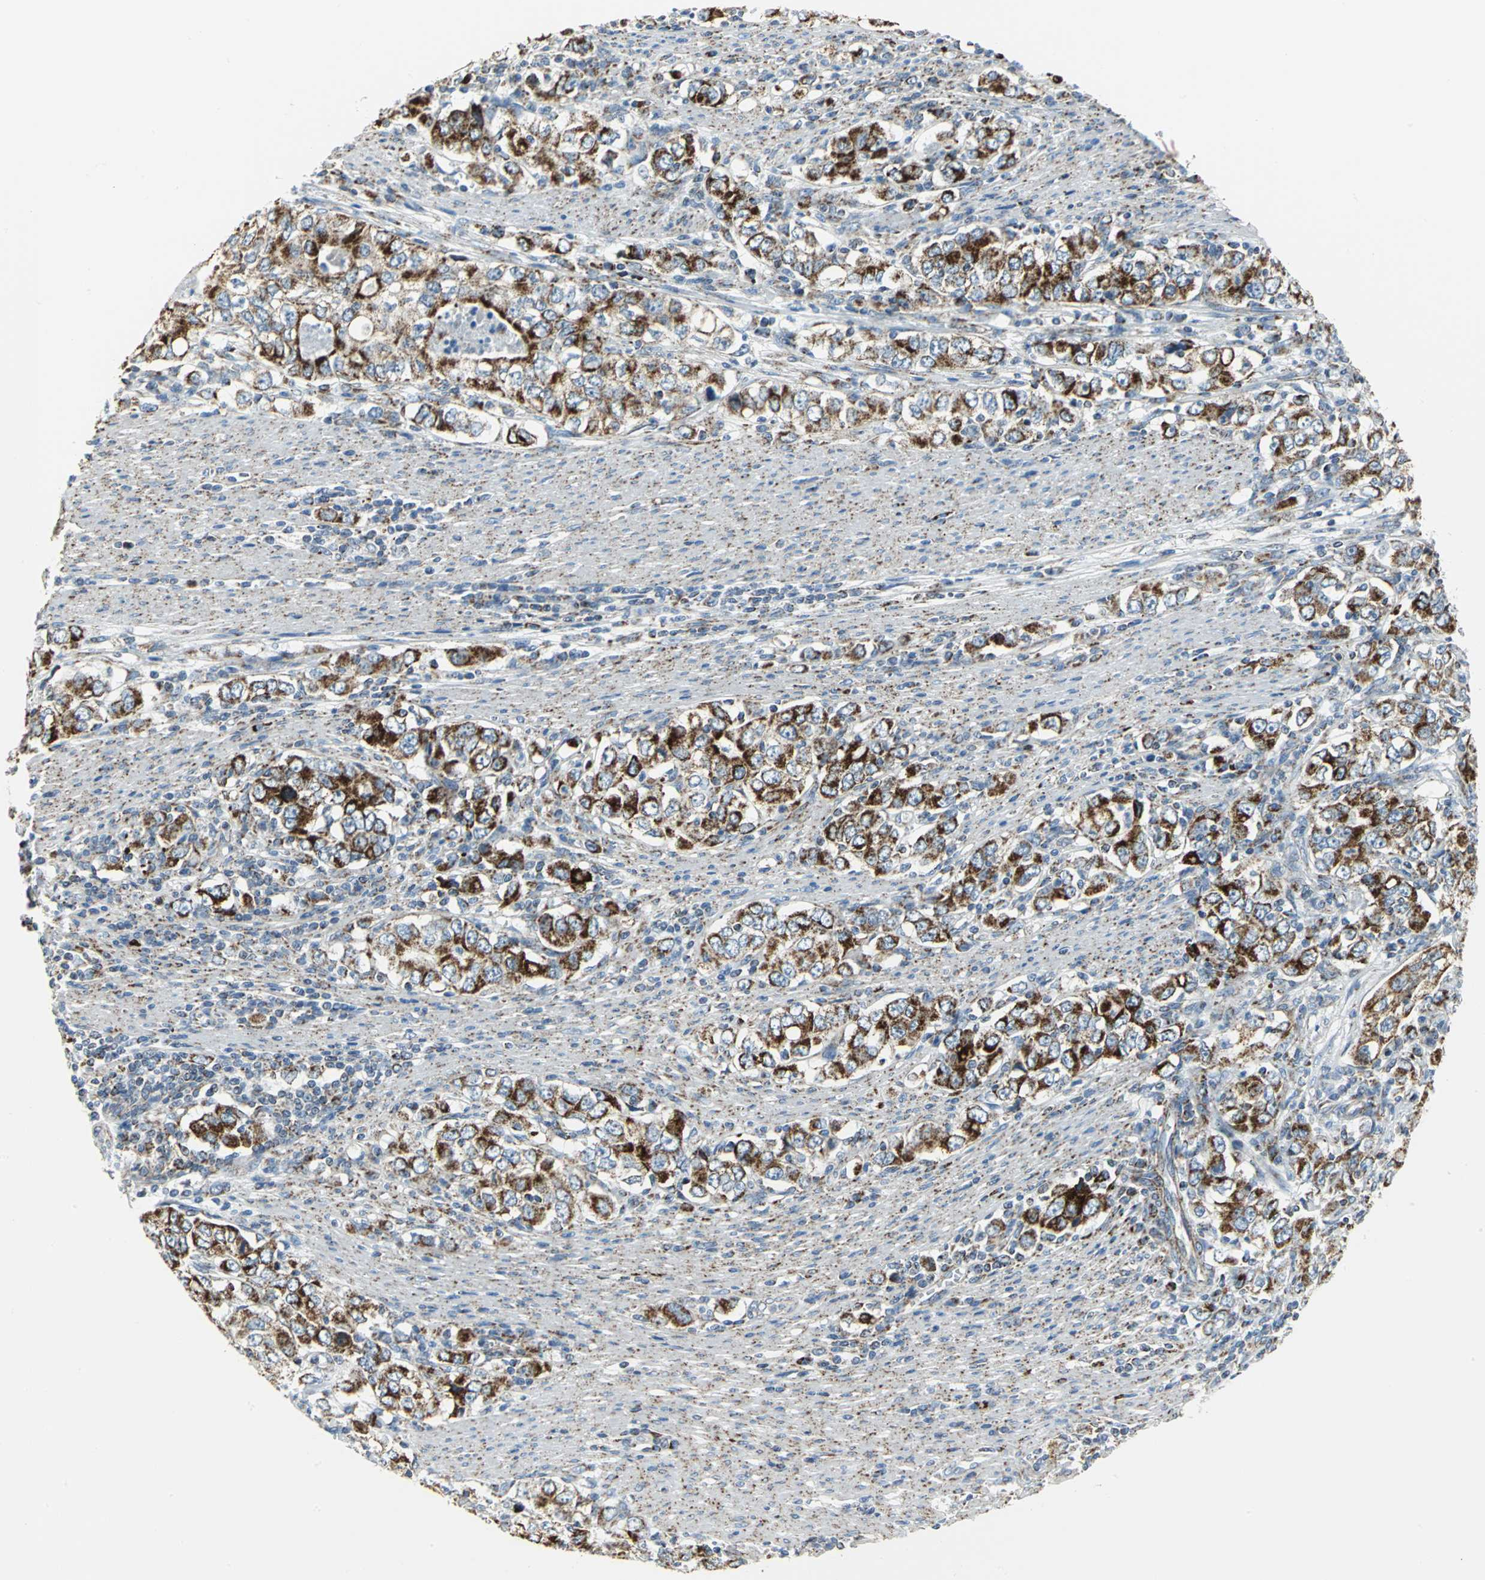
{"staining": {"intensity": "strong", "quantity": "25%-75%", "location": "cytoplasmic/membranous"}, "tissue": "stomach cancer", "cell_type": "Tumor cells", "image_type": "cancer", "snomed": [{"axis": "morphology", "description": "Adenocarcinoma, NOS"}, {"axis": "topography", "description": "Stomach, lower"}], "caption": "The immunohistochemical stain labels strong cytoplasmic/membranous positivity in tumor cells of adenocarcinoma (stomach) tissue.", "gene": "NTRK1", "patient": {"sex": "female", "age": 72}}